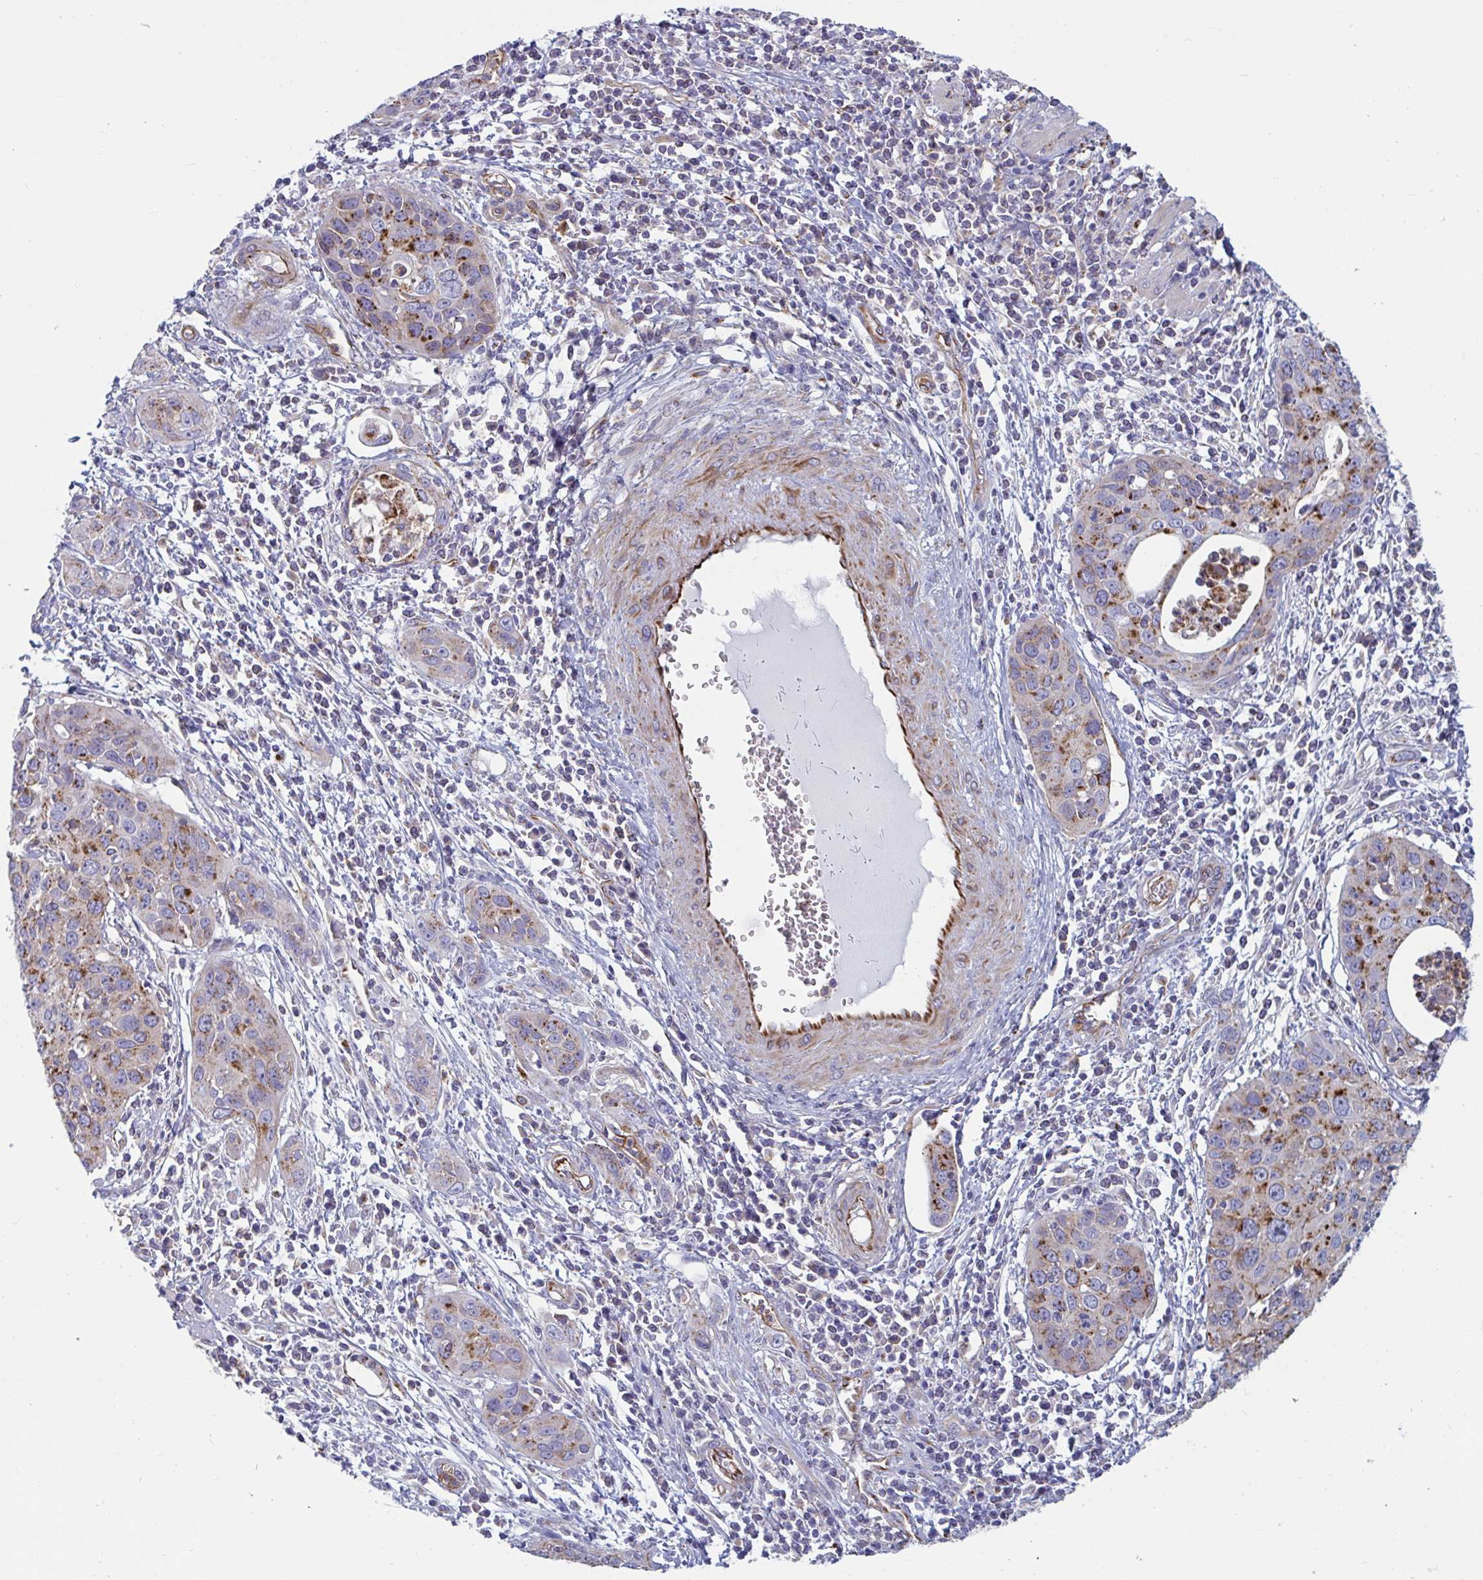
{"staining": {"intensity": "moderate", "quantity": ">75%", "location": "cytoplasmic/membranous"}, "tissue": "cervical cancer", "cell_type": "Tumor cells", "image_type": "cancer", "snomed": [{"axis": "morphology", "description": "Squamous cell carcinoma, NOS"}, {"axis": "topography", "description": "Cervix"}], "caption": "Cervical squamous cell carcinoma stained with a protein marker shows moderate staining in tumor cells.", "gene": "SLC9A6", "patient": {"sex": "female", "age": 36}}